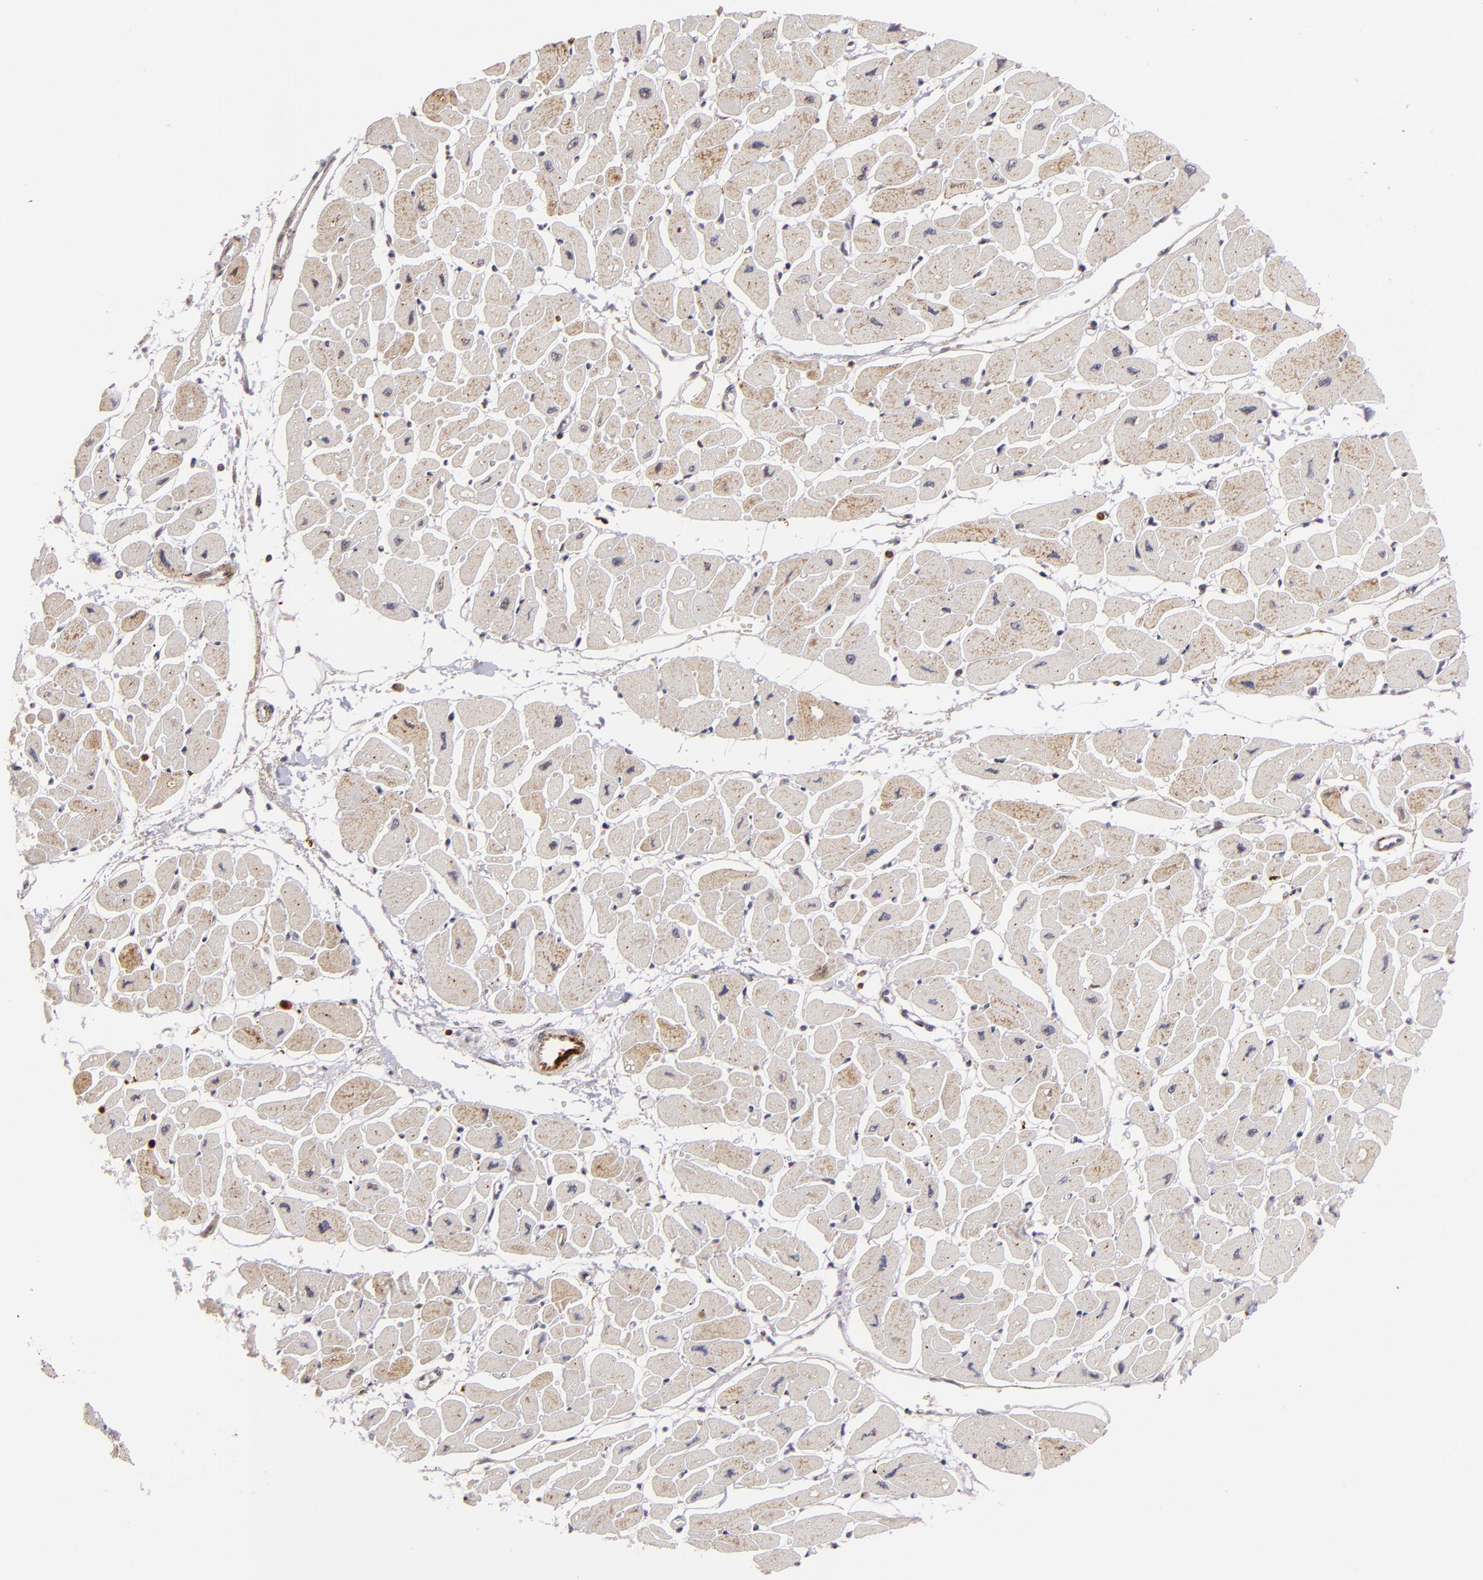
{"staining": {"intensity": "weak", "quantity": "<25%", "location": "cytoplasmic/membranous"}, "tissue": "heart muscle", "cell_type": "Cardiomyocytes", "image_type": "normal", "snomed": [{"axis": "morphology", "description": "Normal tissue, NOS"}, {"axis": "topography", "description": "Heart"}], "caption": "Immunohistochemistry (IHC) photomicrograph of normal heart muscle stained for a protein (brown), which displays no staining in cardiomyocytes. (Stains: DAB (3,3'-diaminobenzidine) immunohistochemistry with hematoxylin counter stain, Microscopy: brightfield microscopy at high magnification).", "gene": "RXRG", "patient": {"sex": "female", "age": 54}}